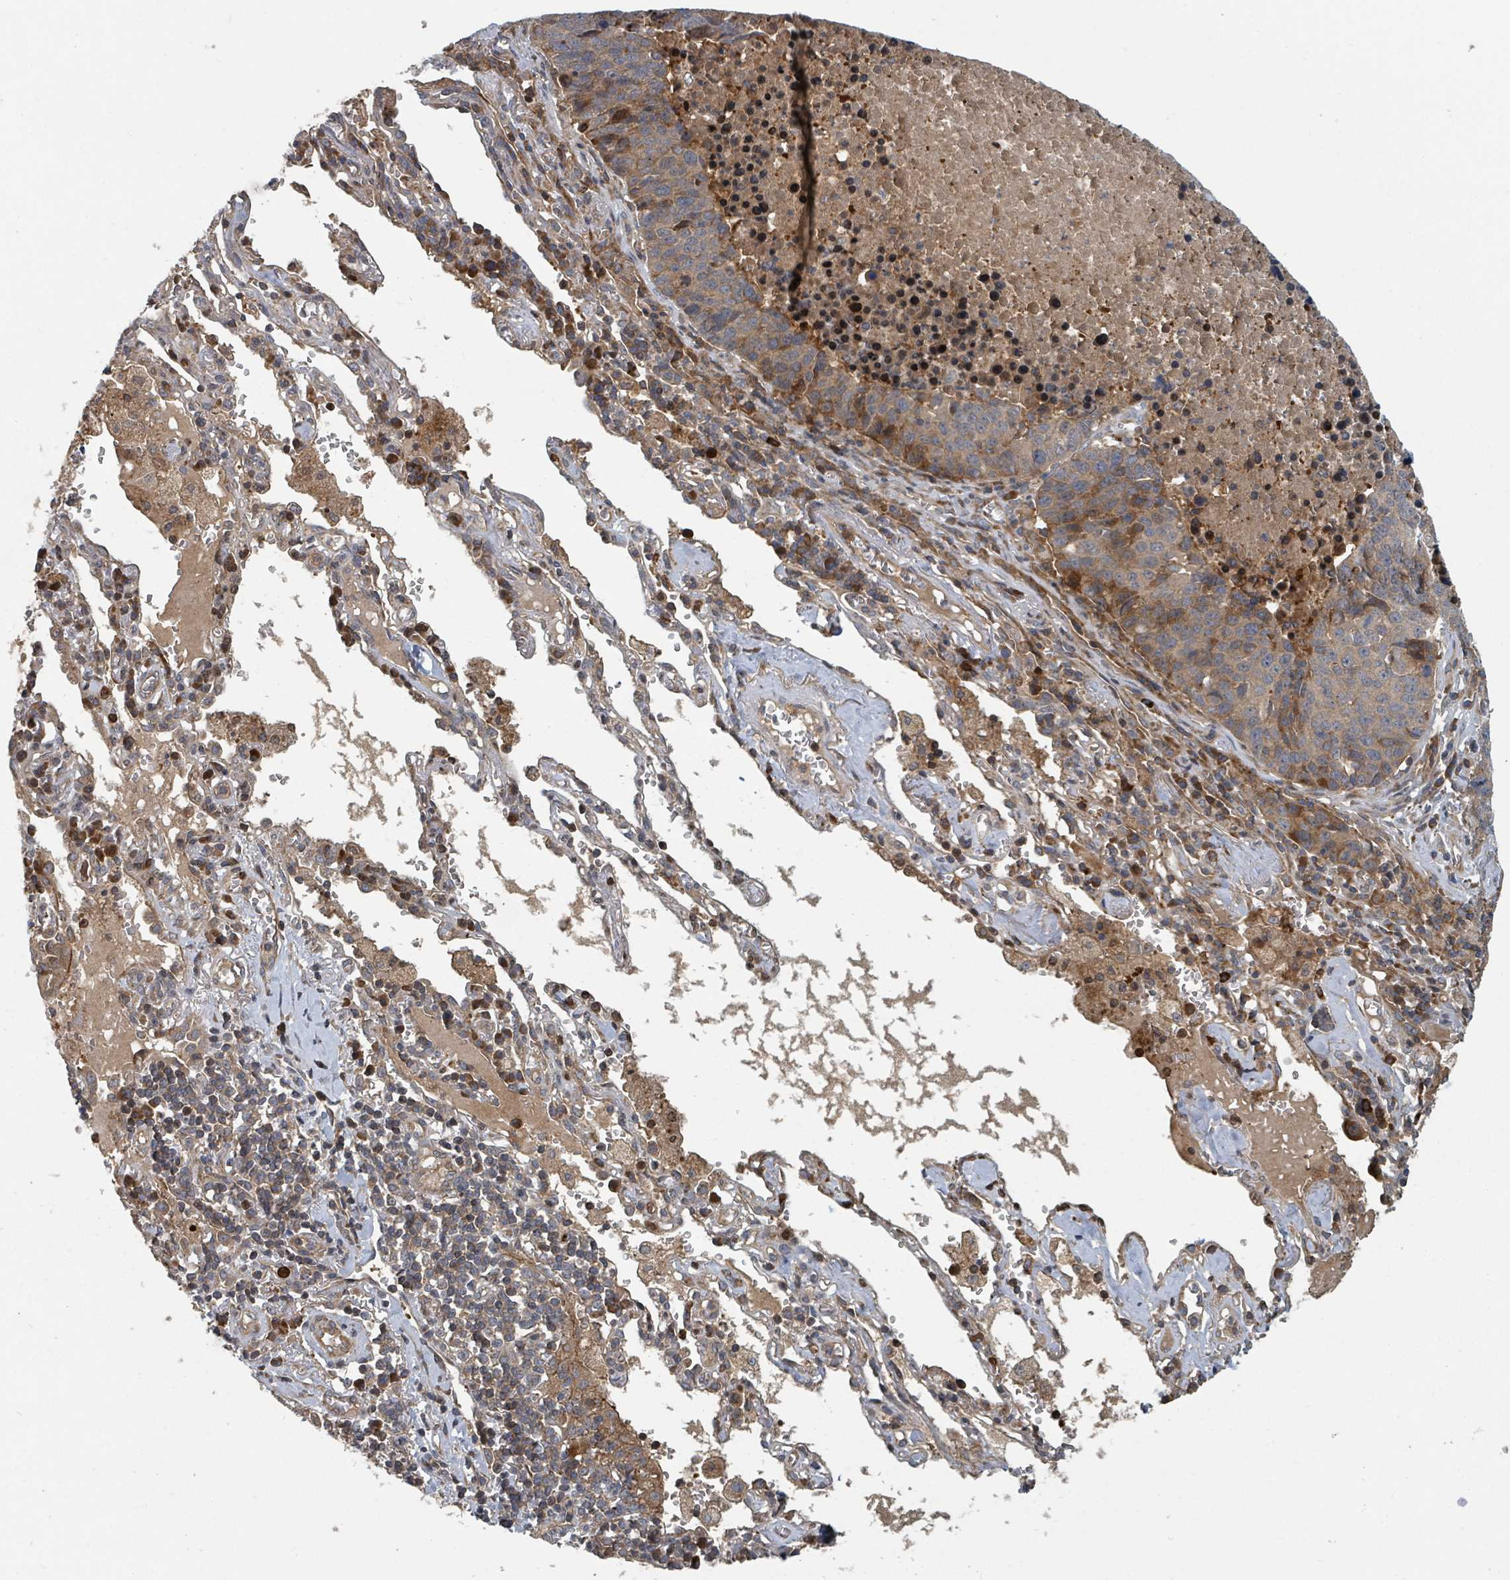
{"staining": {"intensity": "moderate", "quantity": "<25%", "location": "cytoplasmic/membranous"}, "tissue": "lung cancer", "cell_type": "Tumor cells", "image_type": "cancer", "snomed": [{"axis": "morphology", "description": "Squamous cell carcinoma, NOS"}, {"axis": "topography", "description": "Lung"}], "caption": "Lung cancer stained with immunohistochemistry displays moderate cytoplasmic/membranous staining in about <25% of tumor cells. The protein is stained brown, and the nuclei are stained in blue (DAB (3,3'-diaminobenzidine) IHC with brightfield microscopy, high magnification).", "gene": "DPM1", "patient": {"sex": "female", "age": 66}}